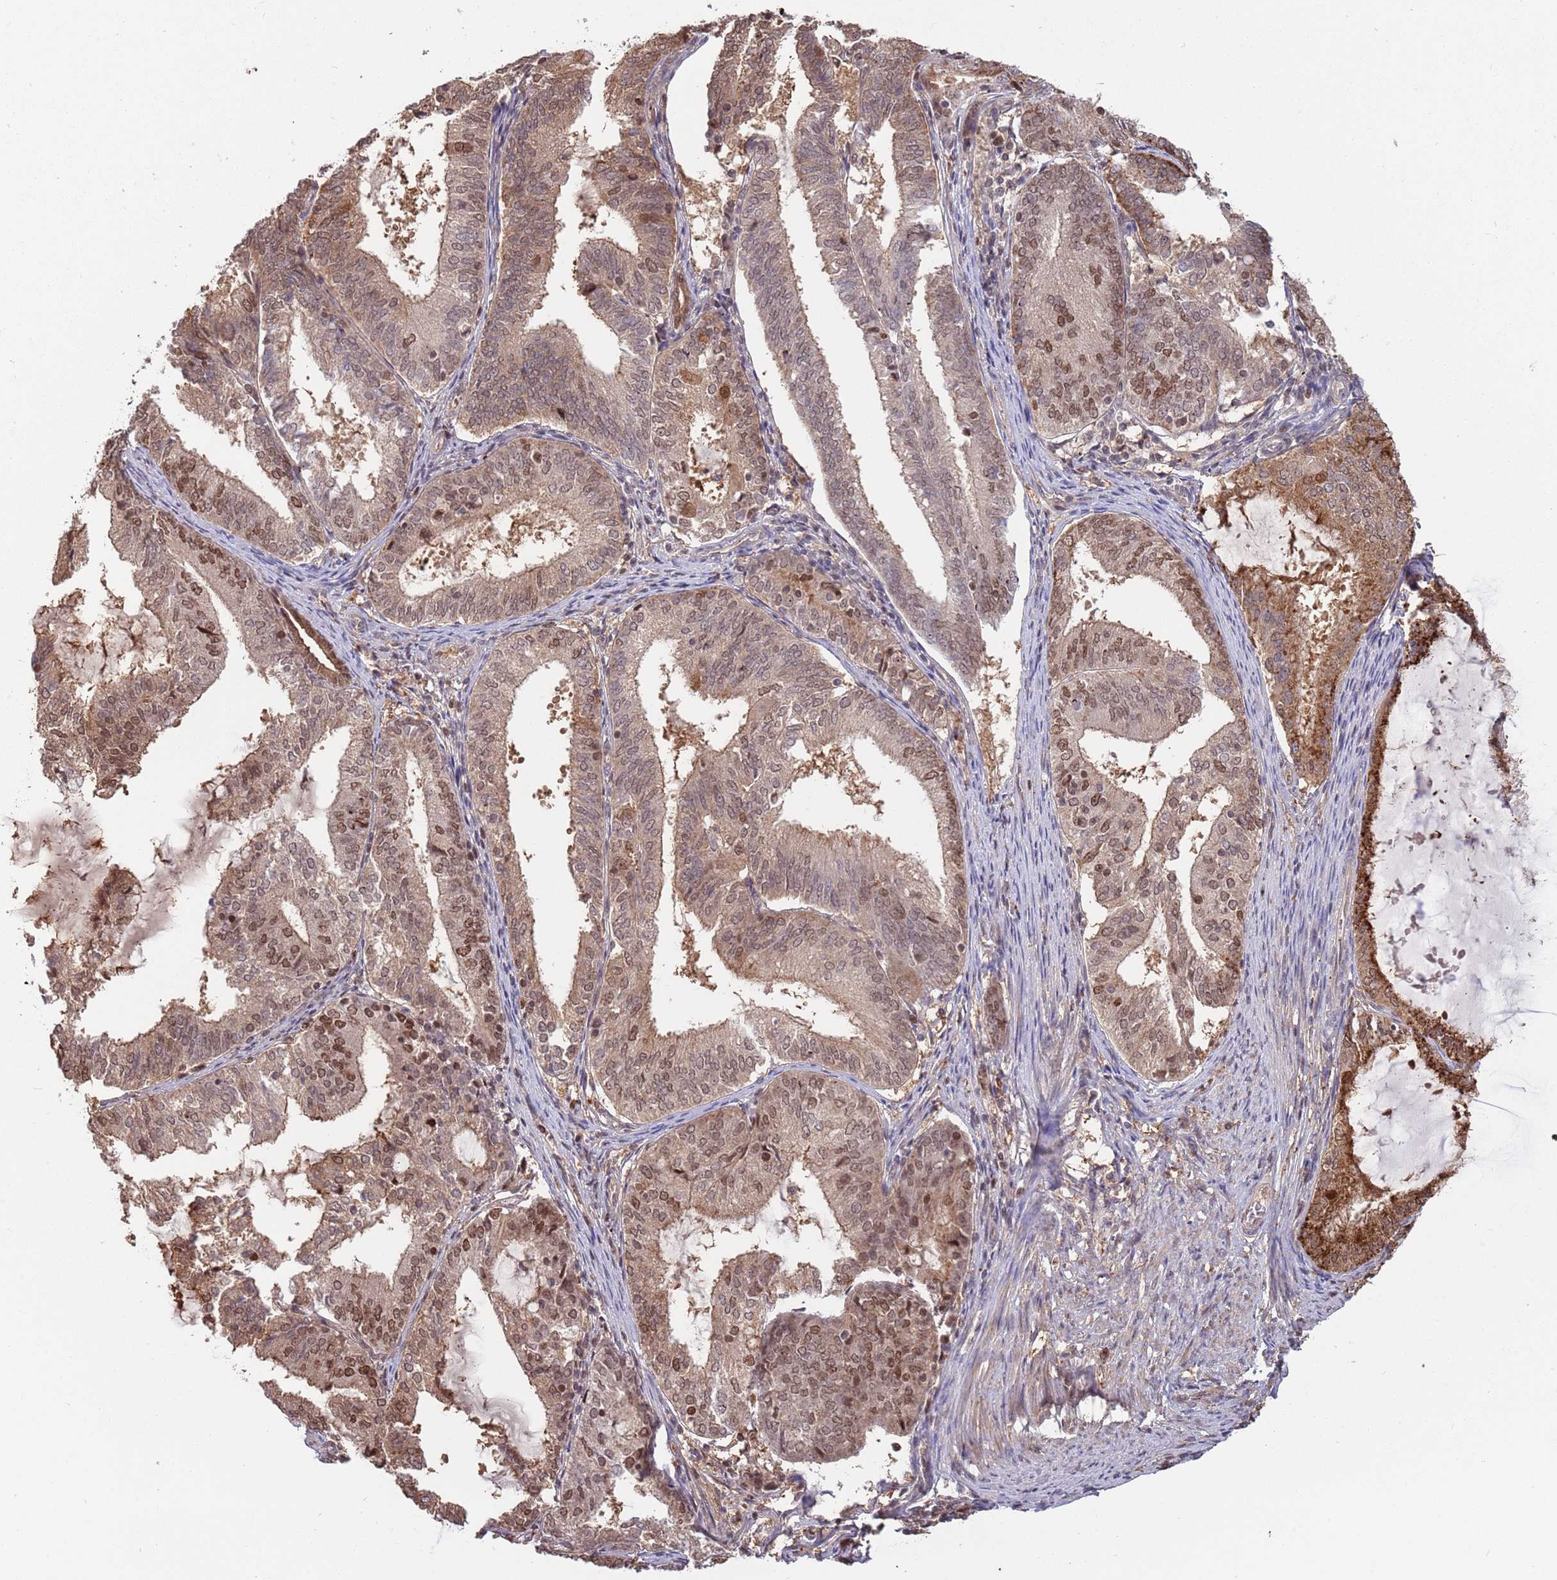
{"staining": {"intensity": "moderate", "quantity": ">75%", "location": "cytoplasmic/membranous,nuclear"}, "tissue": "endometrial cancer", "cell_type": "Tumor cells", "image_type": "cancer", "snomed": [{"axis": "morphology", "description": "Adenocarcinoma, NOS"}, {"axis": "topography", "description": "Endometrium"}], "caption": "Protein expression analysis of adenocarcinoma (endometrial) exhibits moderate cytoplasmic/membranous and nuclear positivity in approximately >75% of tumor cells.", "gene": "SALL1", "patient": {"sex": "female", "age": 81}}